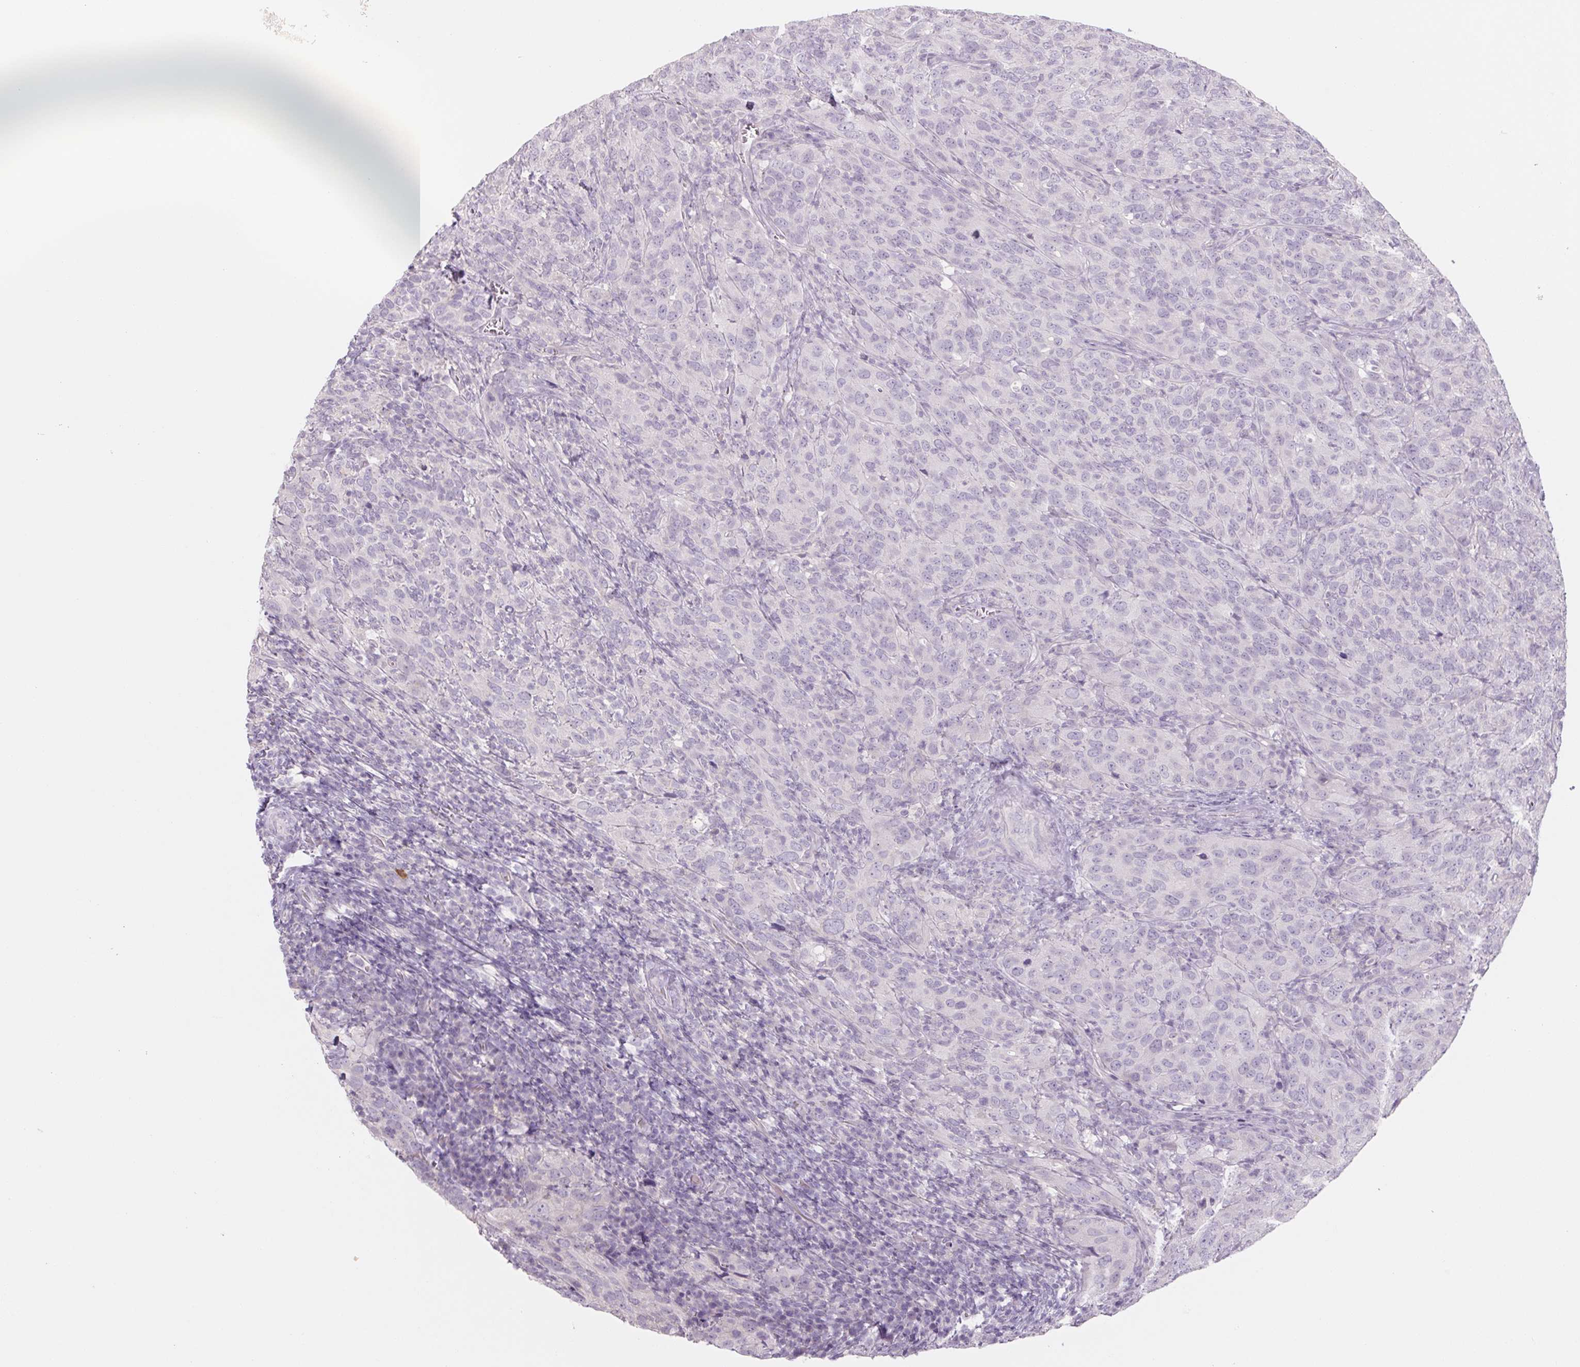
{"staining": {"intensity": "negative", "quantity": "none", "location": "none"}, "tissue": "cervical cancer", "cell_type": "Tumor cells", "image_type": "cancer", "snomed": [{"axis": "morphology", "description": "Normal tissue, NOS"}, {"axis": "morphology", "description": "Squamous cell carcinoma, NOS"}, {"axis": "topography", "description": "Cervix"}], "caption": "The immunohistochemistry micrograph has no significant staining in tumor cells of squamous cell carcinoma (cervical) tissue.", "gene": "POU1F1", "patient": {"sex": "female", "age": 51}}